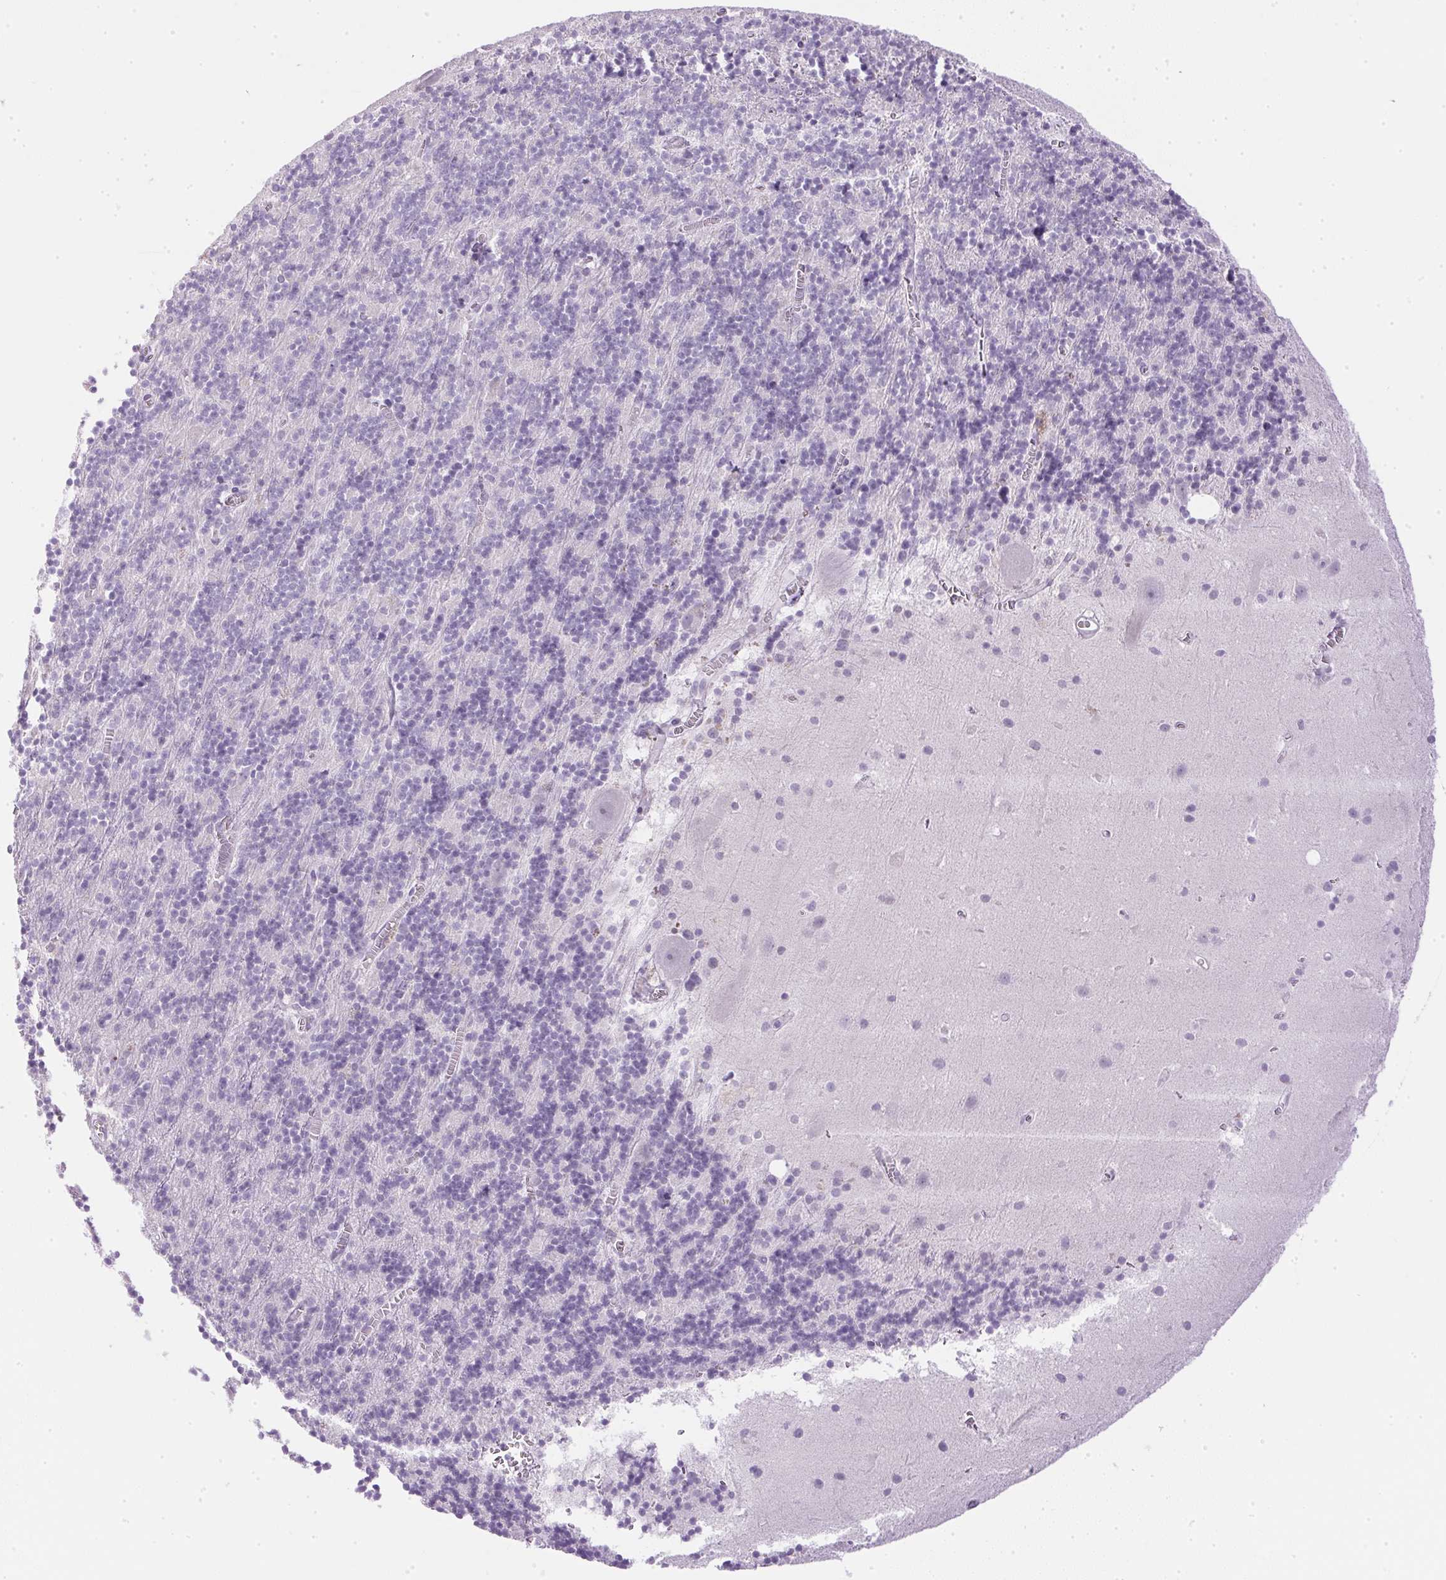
{"staining": {"intensity": "negative", "quantity": "none", "location": "none"}, "tissue": "cerebellum", "cell_type": "Cells in granular layer", "image_type": "normal", "snomed": [{"axis": "morphology", "description": "Normal tissue, NOS"}, {"axis": "topography", "description": "Cerebellum"}], "caption": "Immunohistochemistry micrograph of benign cerebellum: human cerebellum stained with DAB (3,3'-diaminobenzidine) shows no significant protein expression in cells in granular layer.", "gene": "CPB1", "patient": {"sex": "male", "age": 70}}